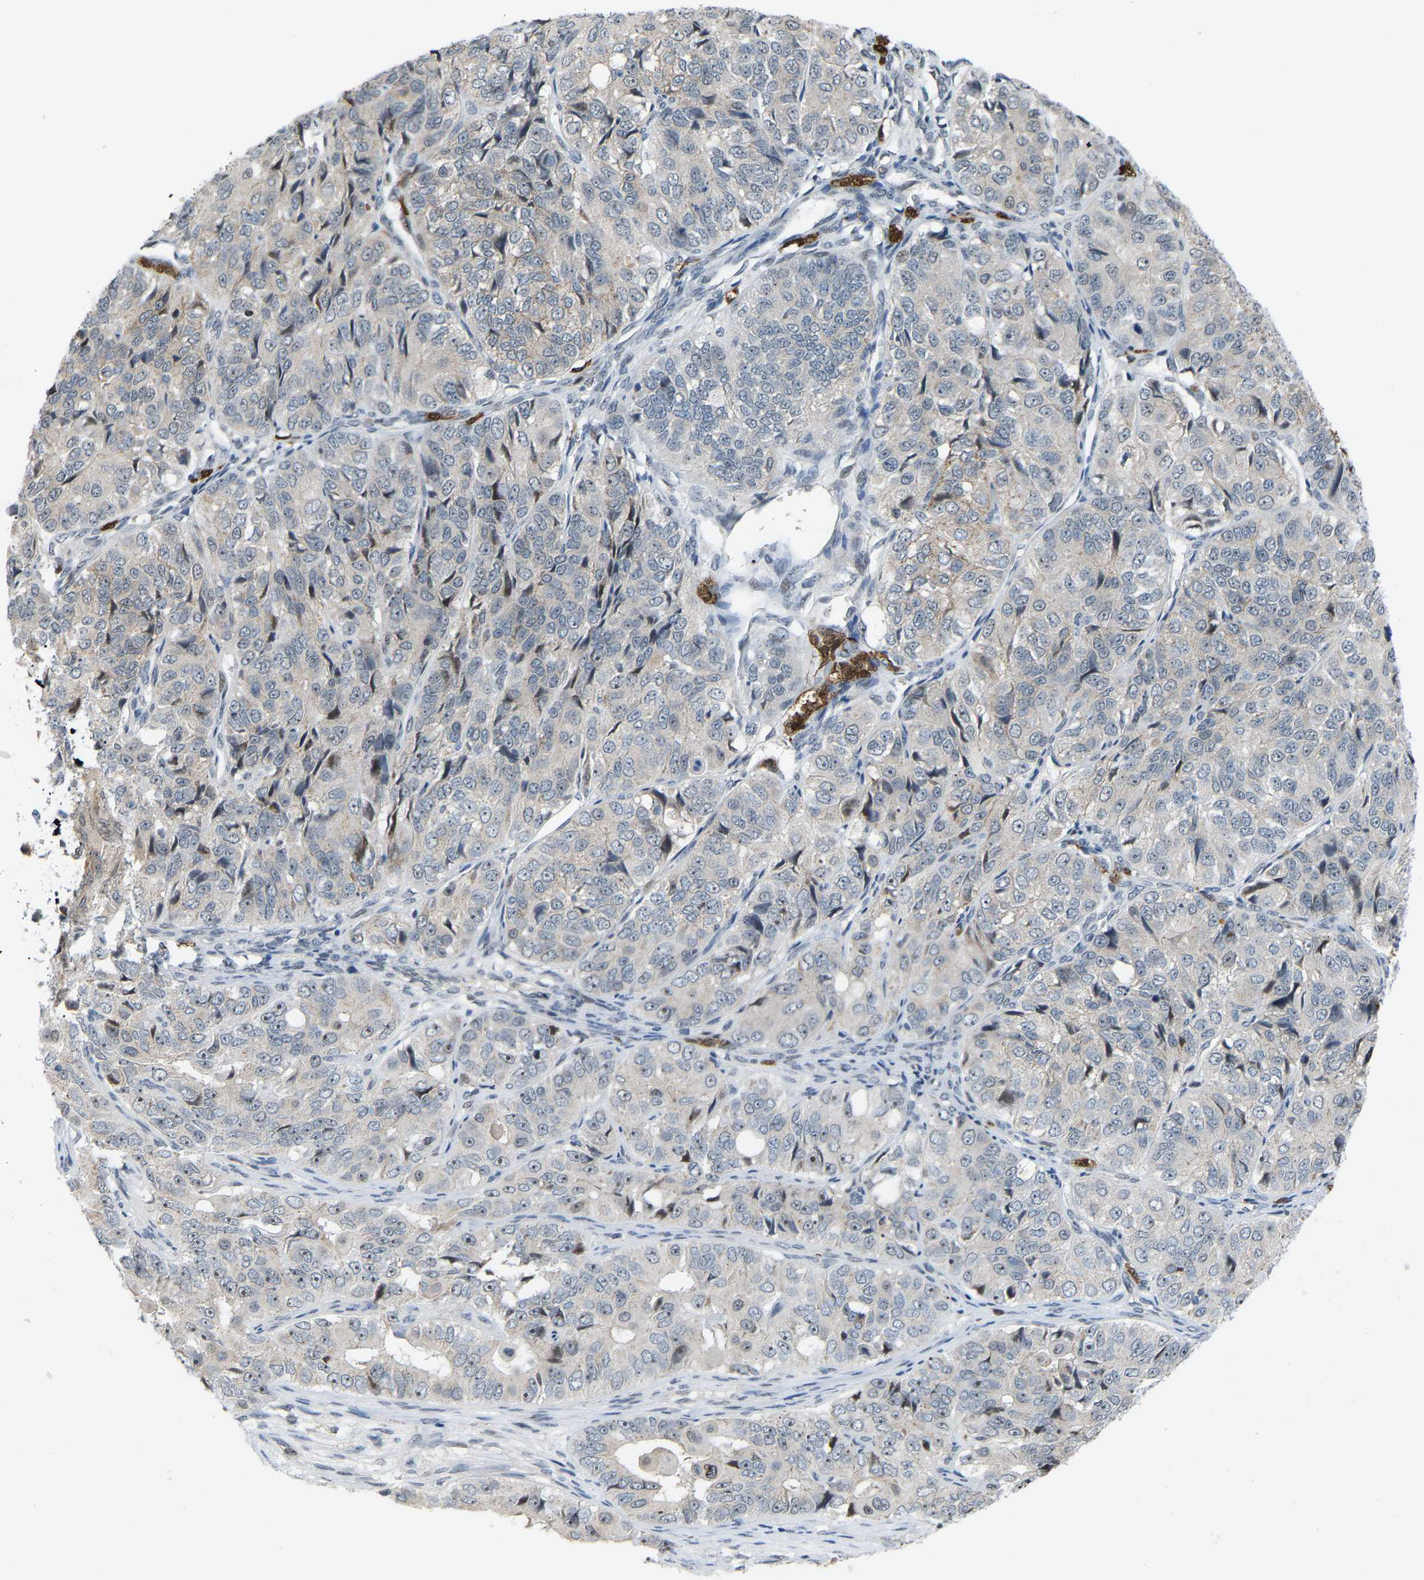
{"staining": {"intensity": "negative", "quantity": "none", "location": "none"}, "tissue": "ovarian cancer", "cell_type": "Tumor cells", "image_type": "cancer", "snomed": [{"axis": "morphology", "description": "Carcinoma, endometroid"}, {"axis": "topography", "description": "Ovary"}], "caption": "A high-resolution photomicrograph shows immunohistochemistry (IHC) staining of ovarian cancer, which shows no significant staining in tumor cells.", "gene": "CROT", "patient": {"sex": "female", "age": 51}}